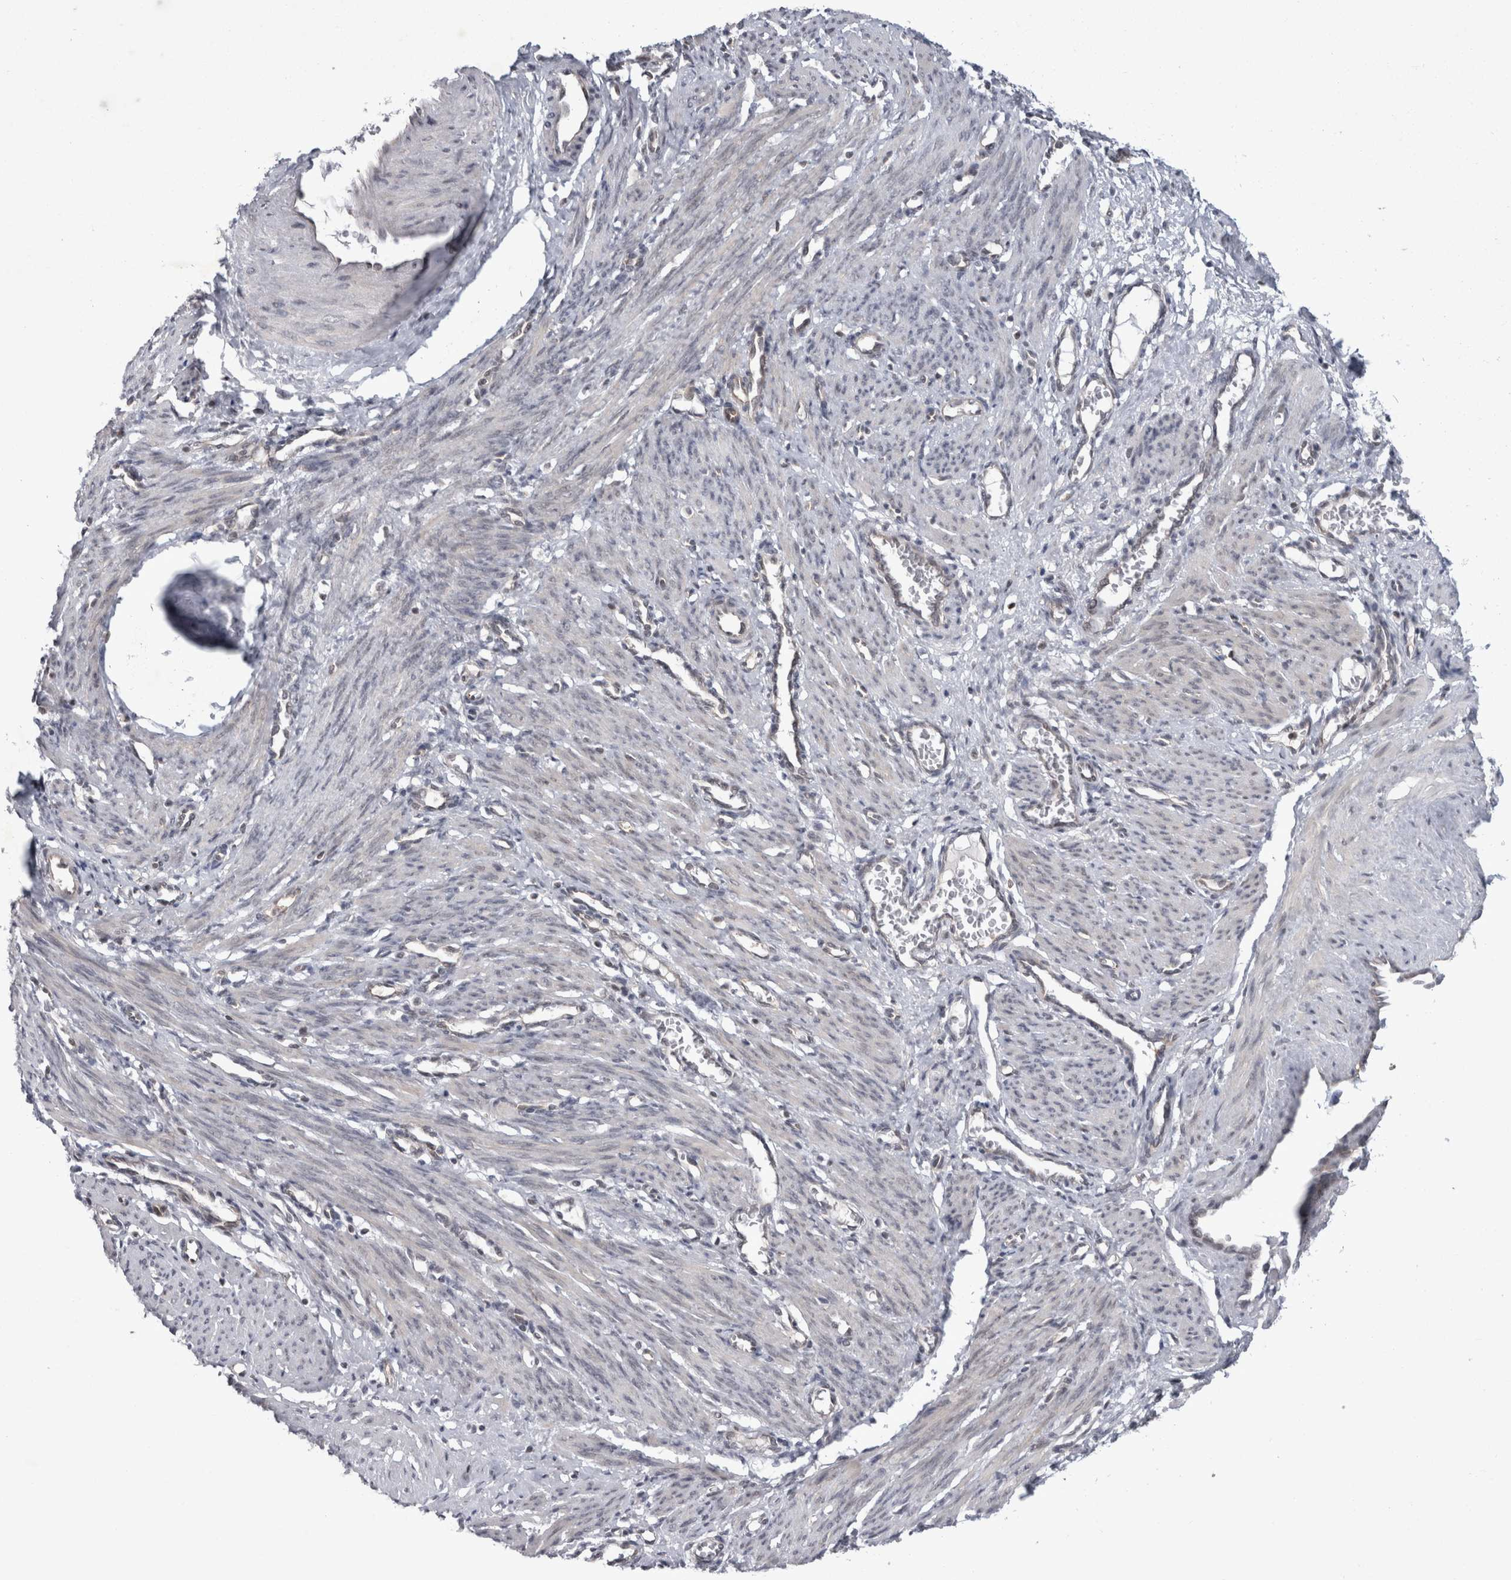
{"staining": {"intensity": "negative", "quantity": "none", "location": "none"}, "tissue": "smooth muscle", "cell_type": "Smooth muscle cells", "image_type": "normal", "snomed": [{"axis": "morphology", "description": "Normal tissue, NOS"}, {"axis": "topography", "description": "Endometrium"}], "caption": "Immunohistochemistry histopathology image of unremarkable smooth muscle: smooth muscle stained with DAB displays no significant protein positivity in smooth muscle cells. (Stains: DAB (3,3'-diaminobenzidine) IHC with hematoxylin counter stain, Microscopy: brightfield microscopy at high magnification).", "gene": "PSMB2", "patient": {"sex": "female", "age": 33}}